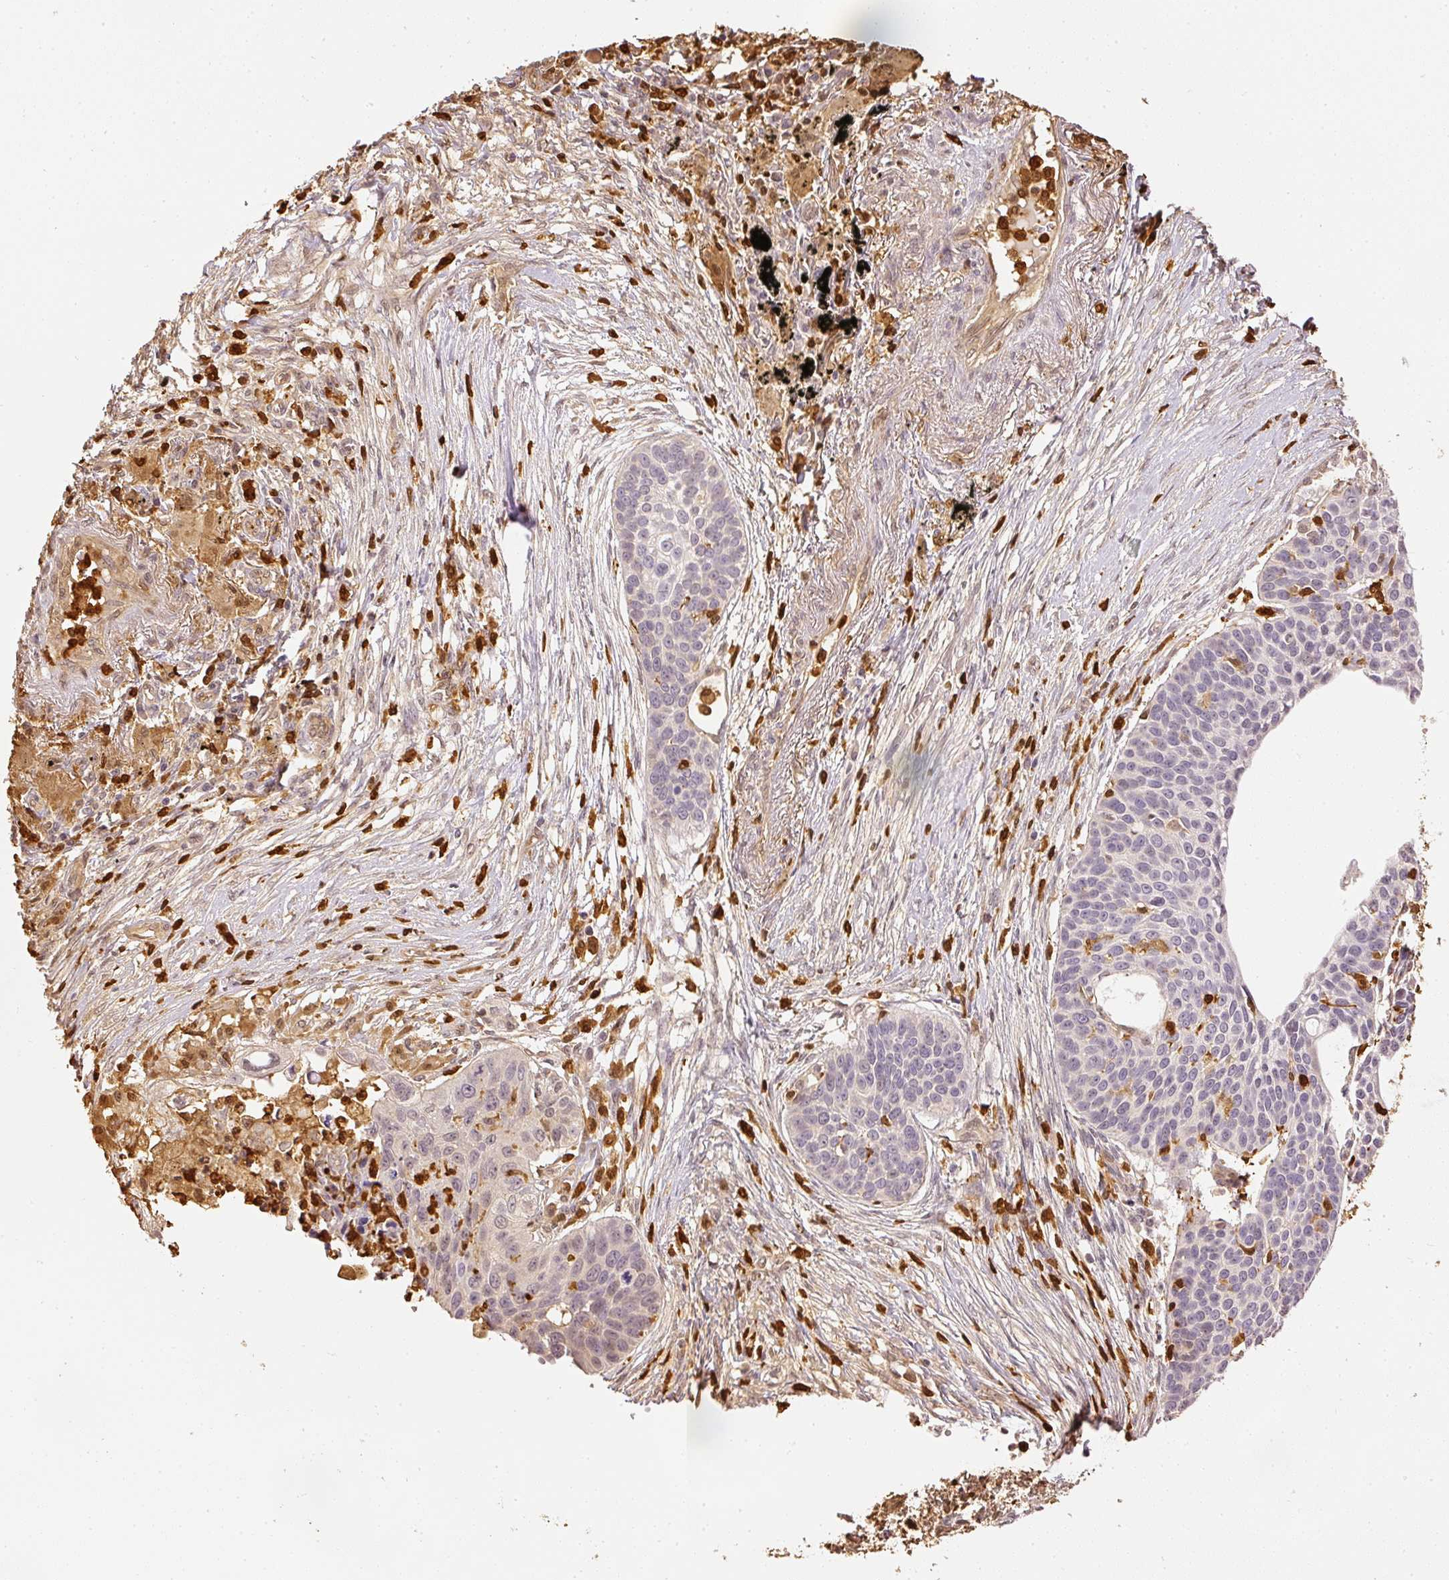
{"staining": {"intensity": "negative", "quantity": "none", "location": "none"}, "tissue": "lung cancer", "cell_type": "Tumor cells", "image_type": "cancer", "snomed": [{"axis": "morphology", "description": "Squamous cell carcinoma, NOS"}, {"axis": "topography", "description": "Lung"}], "caption": "Tumor cells are negative for brown protein staining in squamous cell carcinoma (lung).", "gene": "PFN1", "patient": {"sex": "male", "age": 71}}